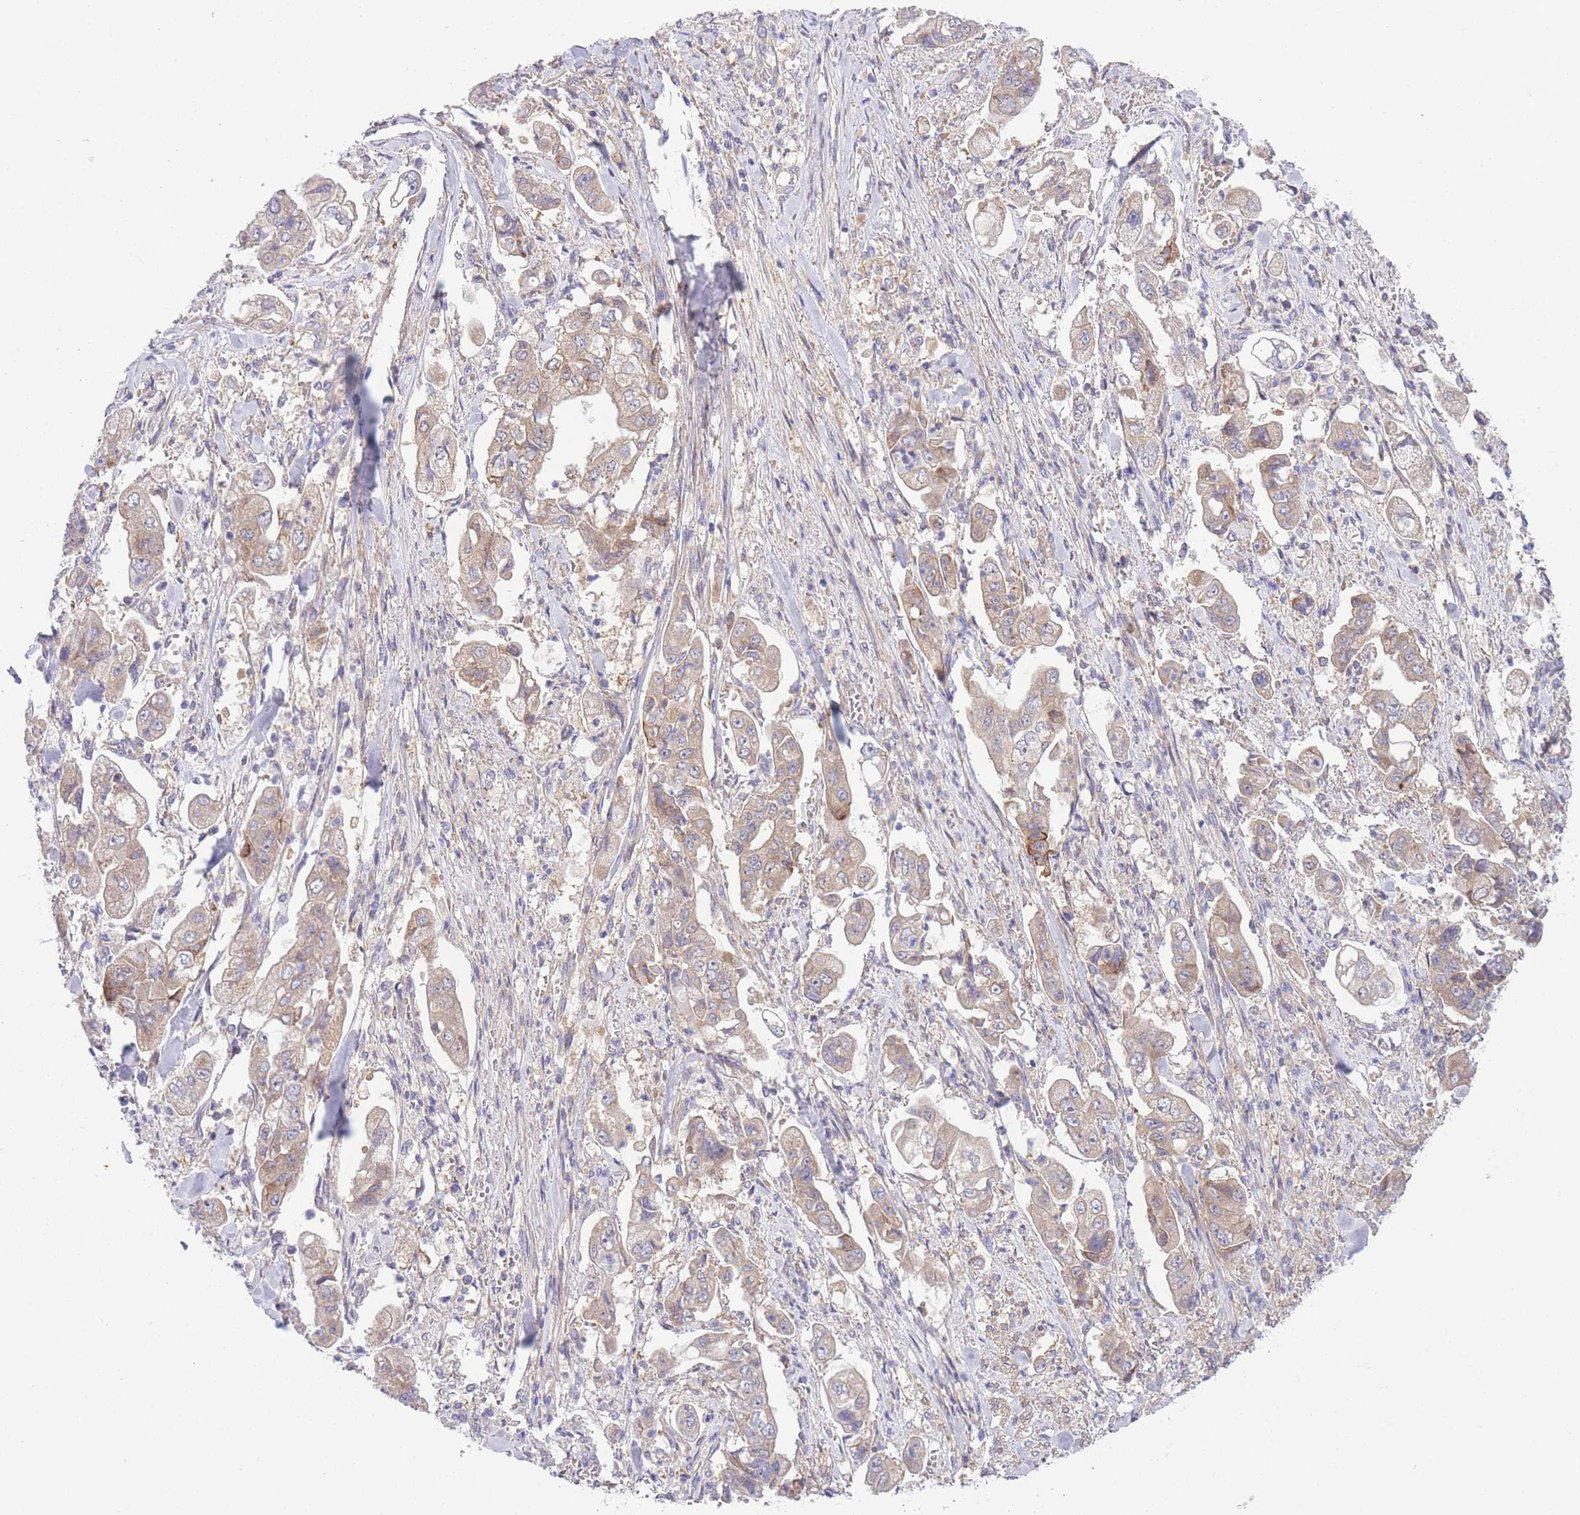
{"staining": {"intensity": "moderate", "quantity": "25%-75%", "location": "cytoplasmic/membranous"}, "tissue": "stomach cancer", "cell_type": "Tumor cells", "image_type": "cancer", "snomed": [{"axis": "morphology", "description": "Adenocarcinoma, NOS"}, {"axis": "topography", "description": "Stomach"}], "caption": "High-magnification brightfield microscopy of stomach adenocarcinoma stained with DAB (3,3'-diaminobenzidine) (brown) and counterstained with hematoxylin (blue). tumor cells exhibit moderate cytoplasmic/membranous positivity is identified in approximately25%-75% of cells. The staining is performed using DAB brown chromogen to label protein expression. The nuclei are counter-stained blue using hematoxylin.", "gene": "CHAC1", "patient": {"sex": "male", "age": 62}}